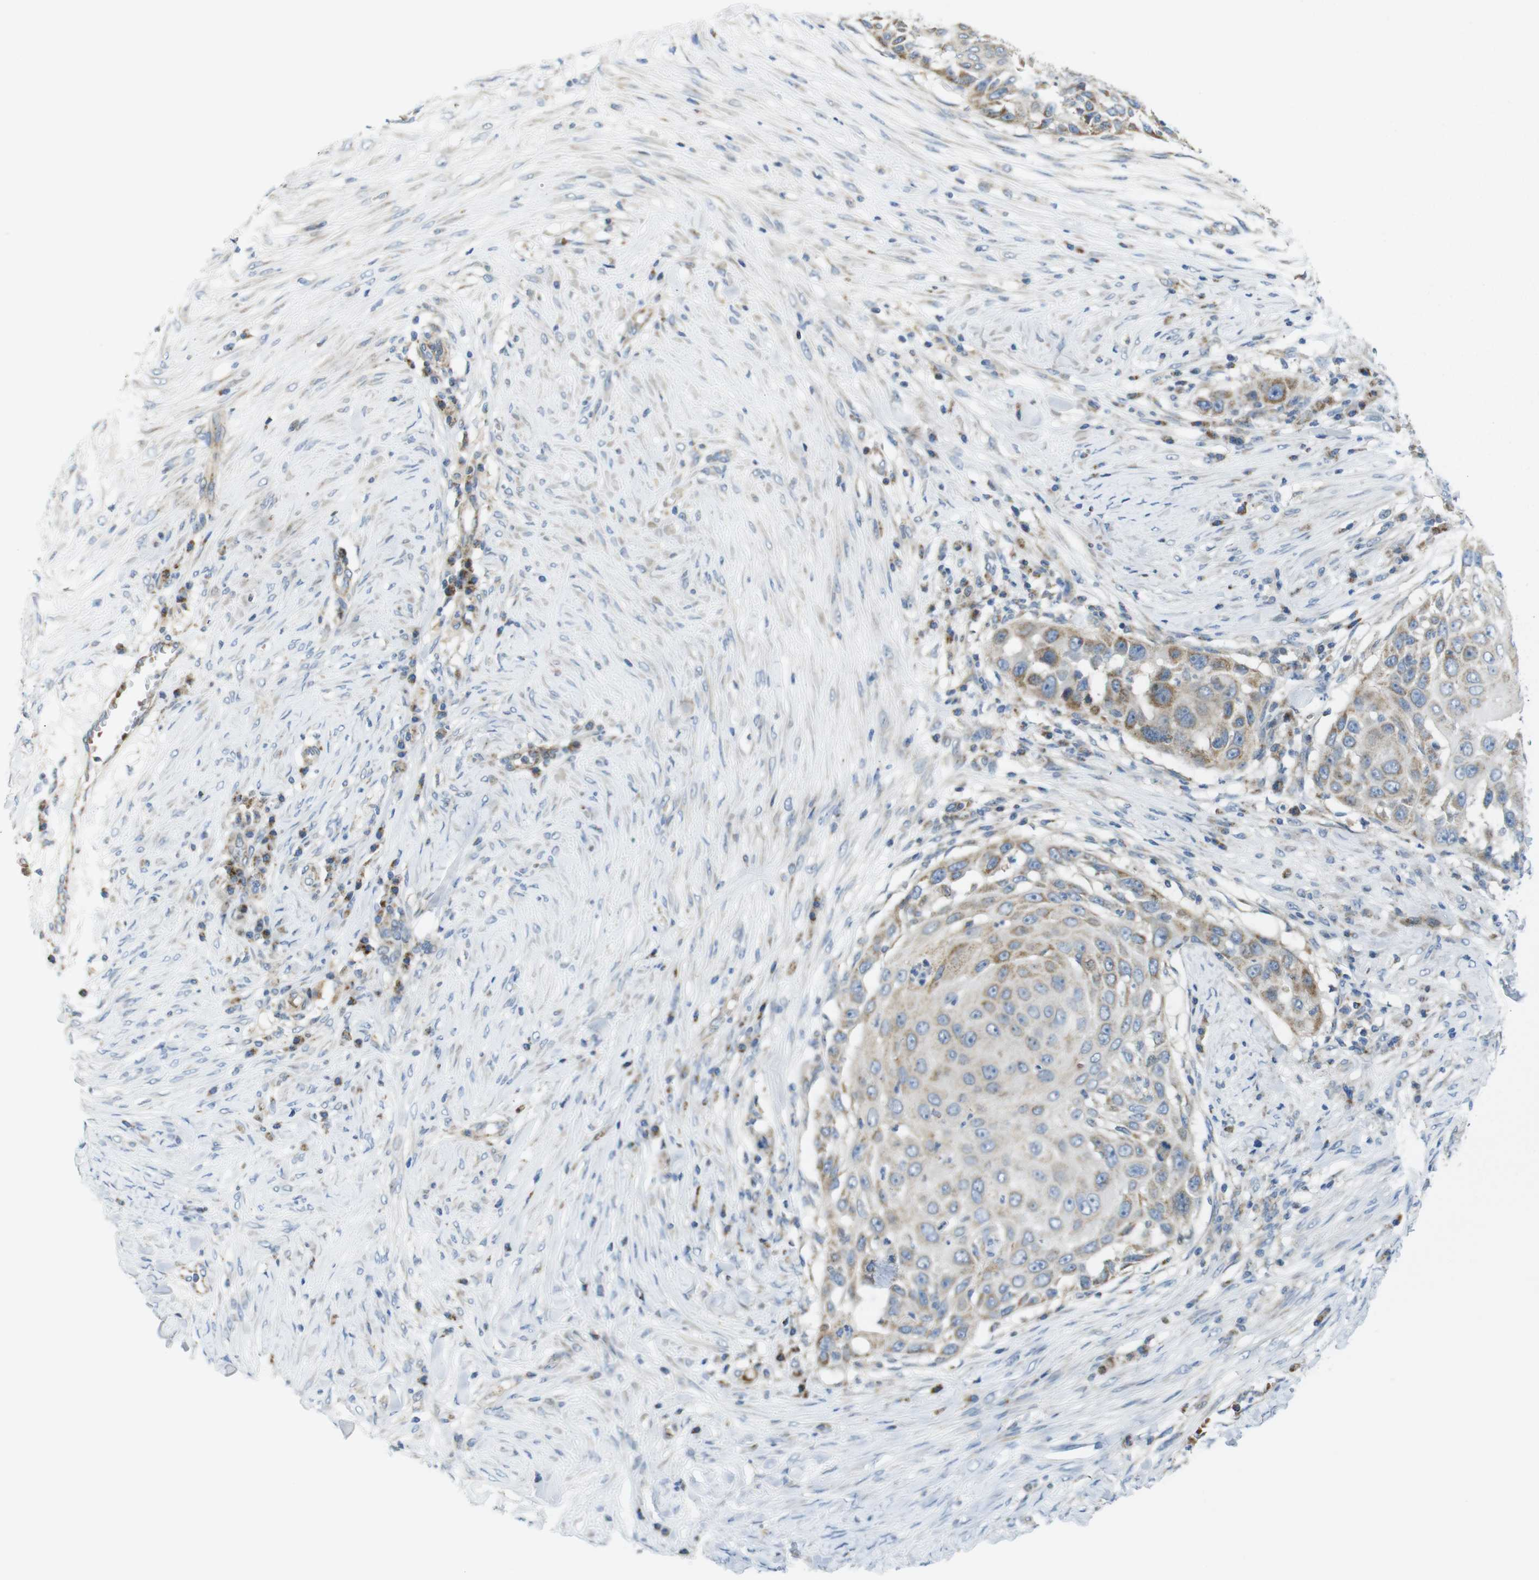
{"staining": {"intensity": "moderate", "quantity": ">75%", "location": "cytoplasmic/membranous"}, "tissue": "skin cancer", "cell_type": "Tumor cells", "image_type": "cancer", "snomed": [{"axis": "morphology", "description": "Squamous cell carcinoma, NOS"}, {"axis": "topography", "description": "Skin"}], "caption": "Immunohistochemical staining of skin cancer (squamous cell carcinoma) demonstrates medium levels of moderate cytoplasmic/membranous positivity in about >75% of tumor cells.", "gene": "MARCHF1", "patient": {"sex": "female", "age": 44}}